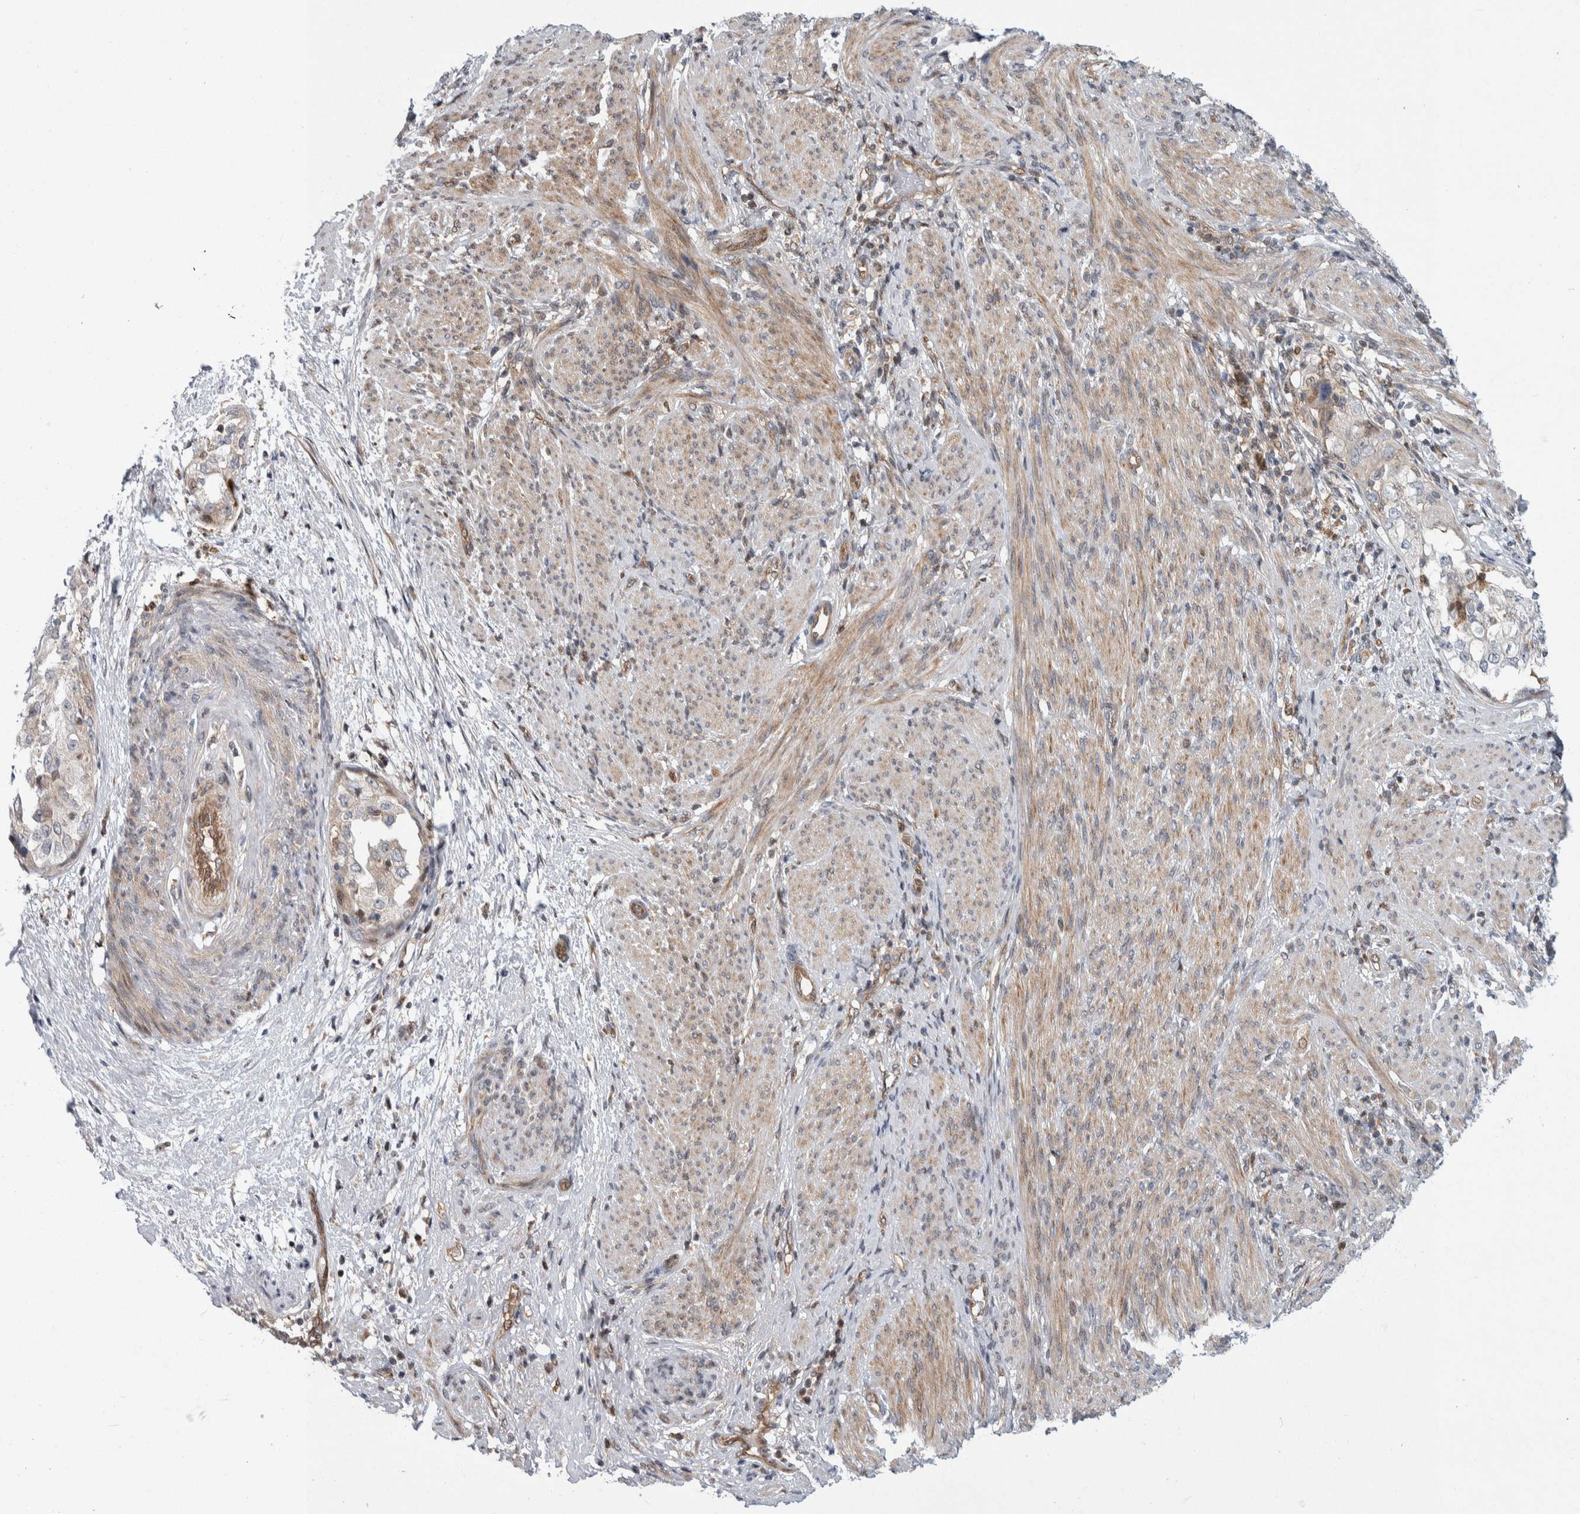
{"staining": {"intensity": "negative", "quantity": "none", "location": "none"}, "tissue": "endometrial cancer", "cell_type": "Tumor cells", "image_type": "cancer", "snomed": [{"axis": "morphology", "description": "Adenocarcinoma, NOS"}, {"axis": "topography", "description": "Endometrium"}], "caption": "Tumor cells show no significant expression in endometrial cancer (adenocarcinoma). The staining is performed using DAB brown chromogen with nuclei counter-stained in using hematoxylin.", "gene": "PTPA", "patient": {"sex": "female", "age": 85}}